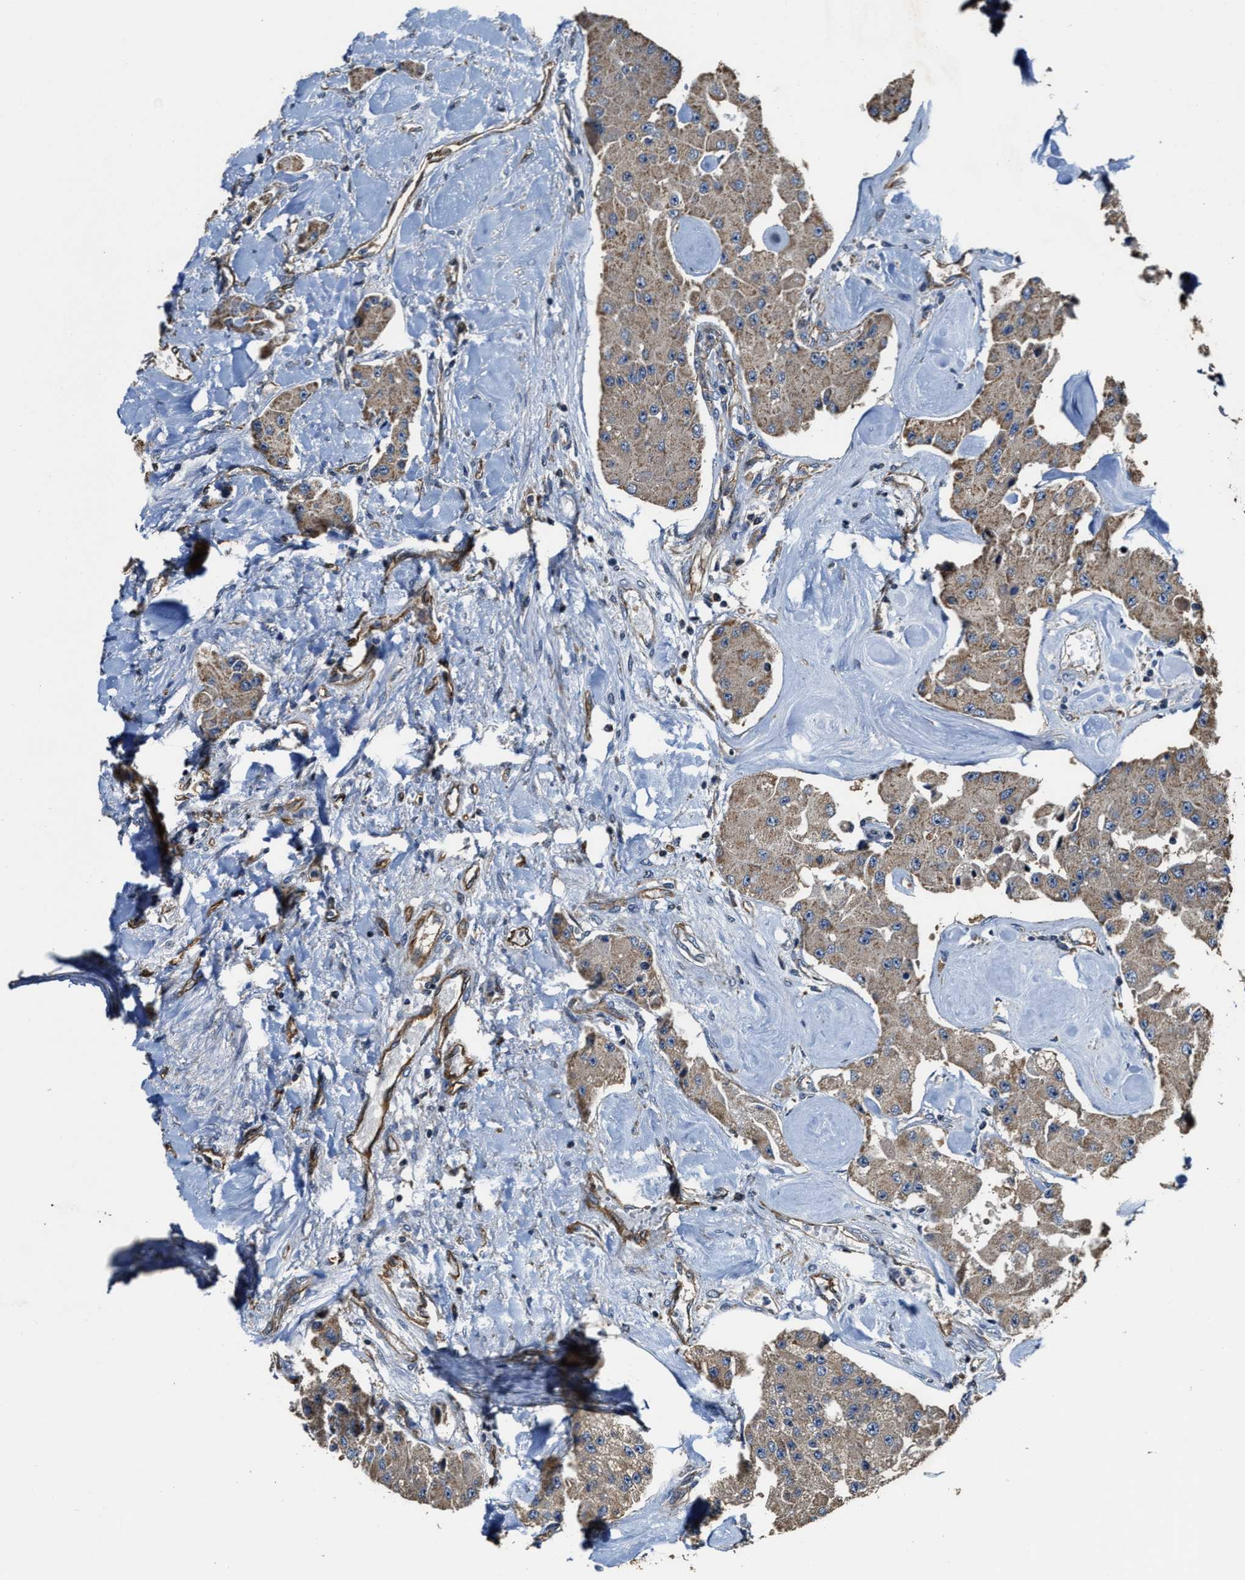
{"staining": {"intensity": "moderate", "quantity": ">75%", "location": "cytoplasmic/membranous"}, "tissue": "carcinoid", "cell_type": "Tumor cells", "image_type": "cancer", "snomed": [{"axis": "morphology", "description": "Carcinoid, malignant, NOS"}, {"axis": "topography", "description": "Pancreas"}], "caption": "Protein expression analysis of human carcinoid reveals moderate cytoplasmic/membranous staining in approximately >75% of tumor cells.", "gene": "GFRA3", "patient": {"sex": "male", "age": 41}}